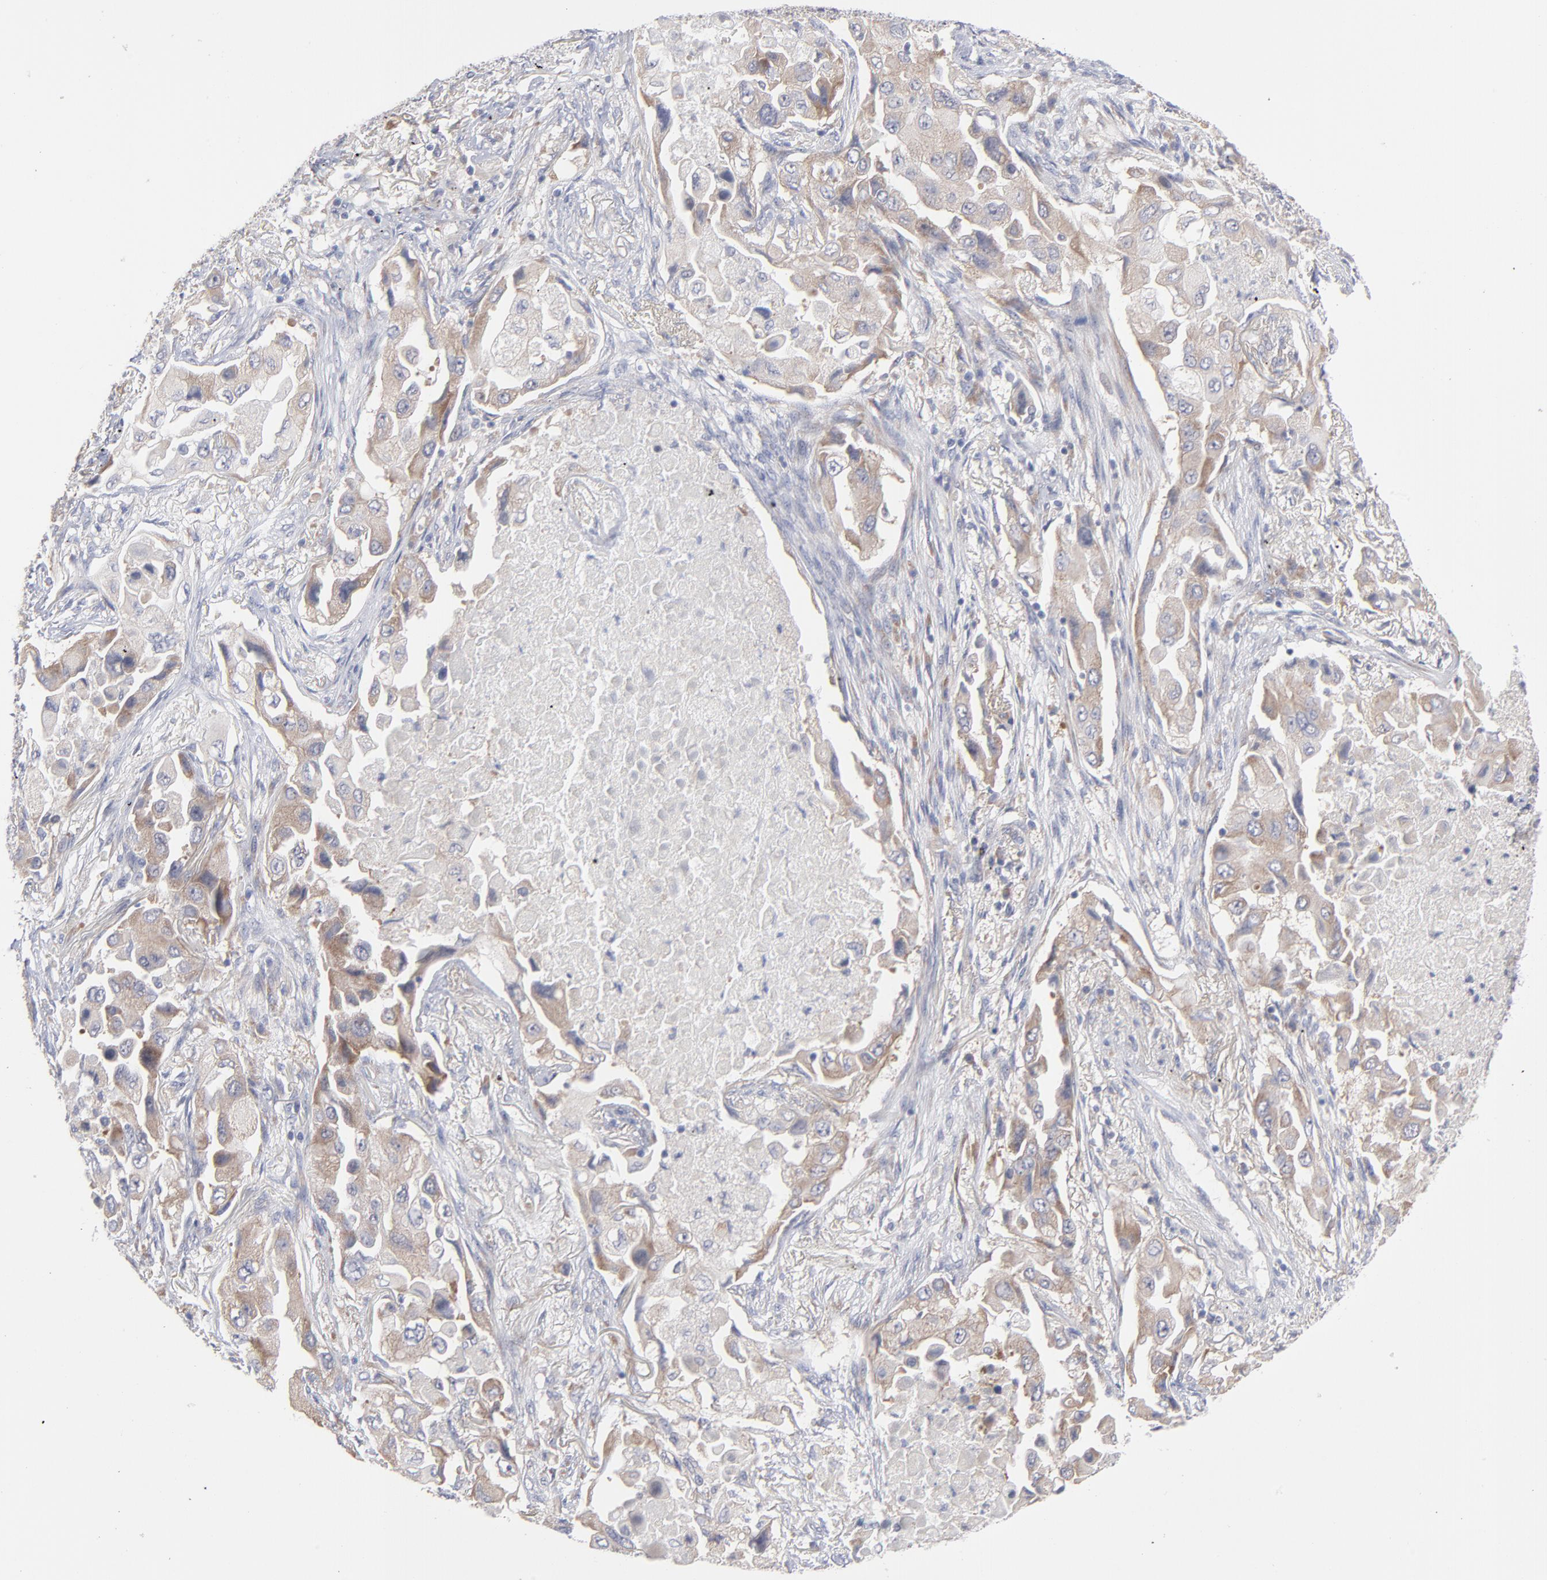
{"staining": {"intensity": "weak", "quantity": ">75%", "location": "cytoplasmic/membranous"}, "tissue": "lung cancer", "cell_type": "Tumor cells", "image_type": "cancer", "snomed": [{"axis": "morphology", "description": "Adenocarcinoma, NOS"}, {"axis": "topography", "description": "Lung"}], "caption": "An immunohistochemistry (IHC) histopathology image of tumor tissue is shown. Protein staining in brown highlights weak cytoplasmic/membranous positivity in adenocarcinoma (lung) within tumor cells. The staining was performed using DAB to visualize the protein expression in brown, while the nuclei were stained in blue with hematoxylin (Magnification: 20x).", "gene": "RPS24", "patient": {"sex": "female", "age": 65}}